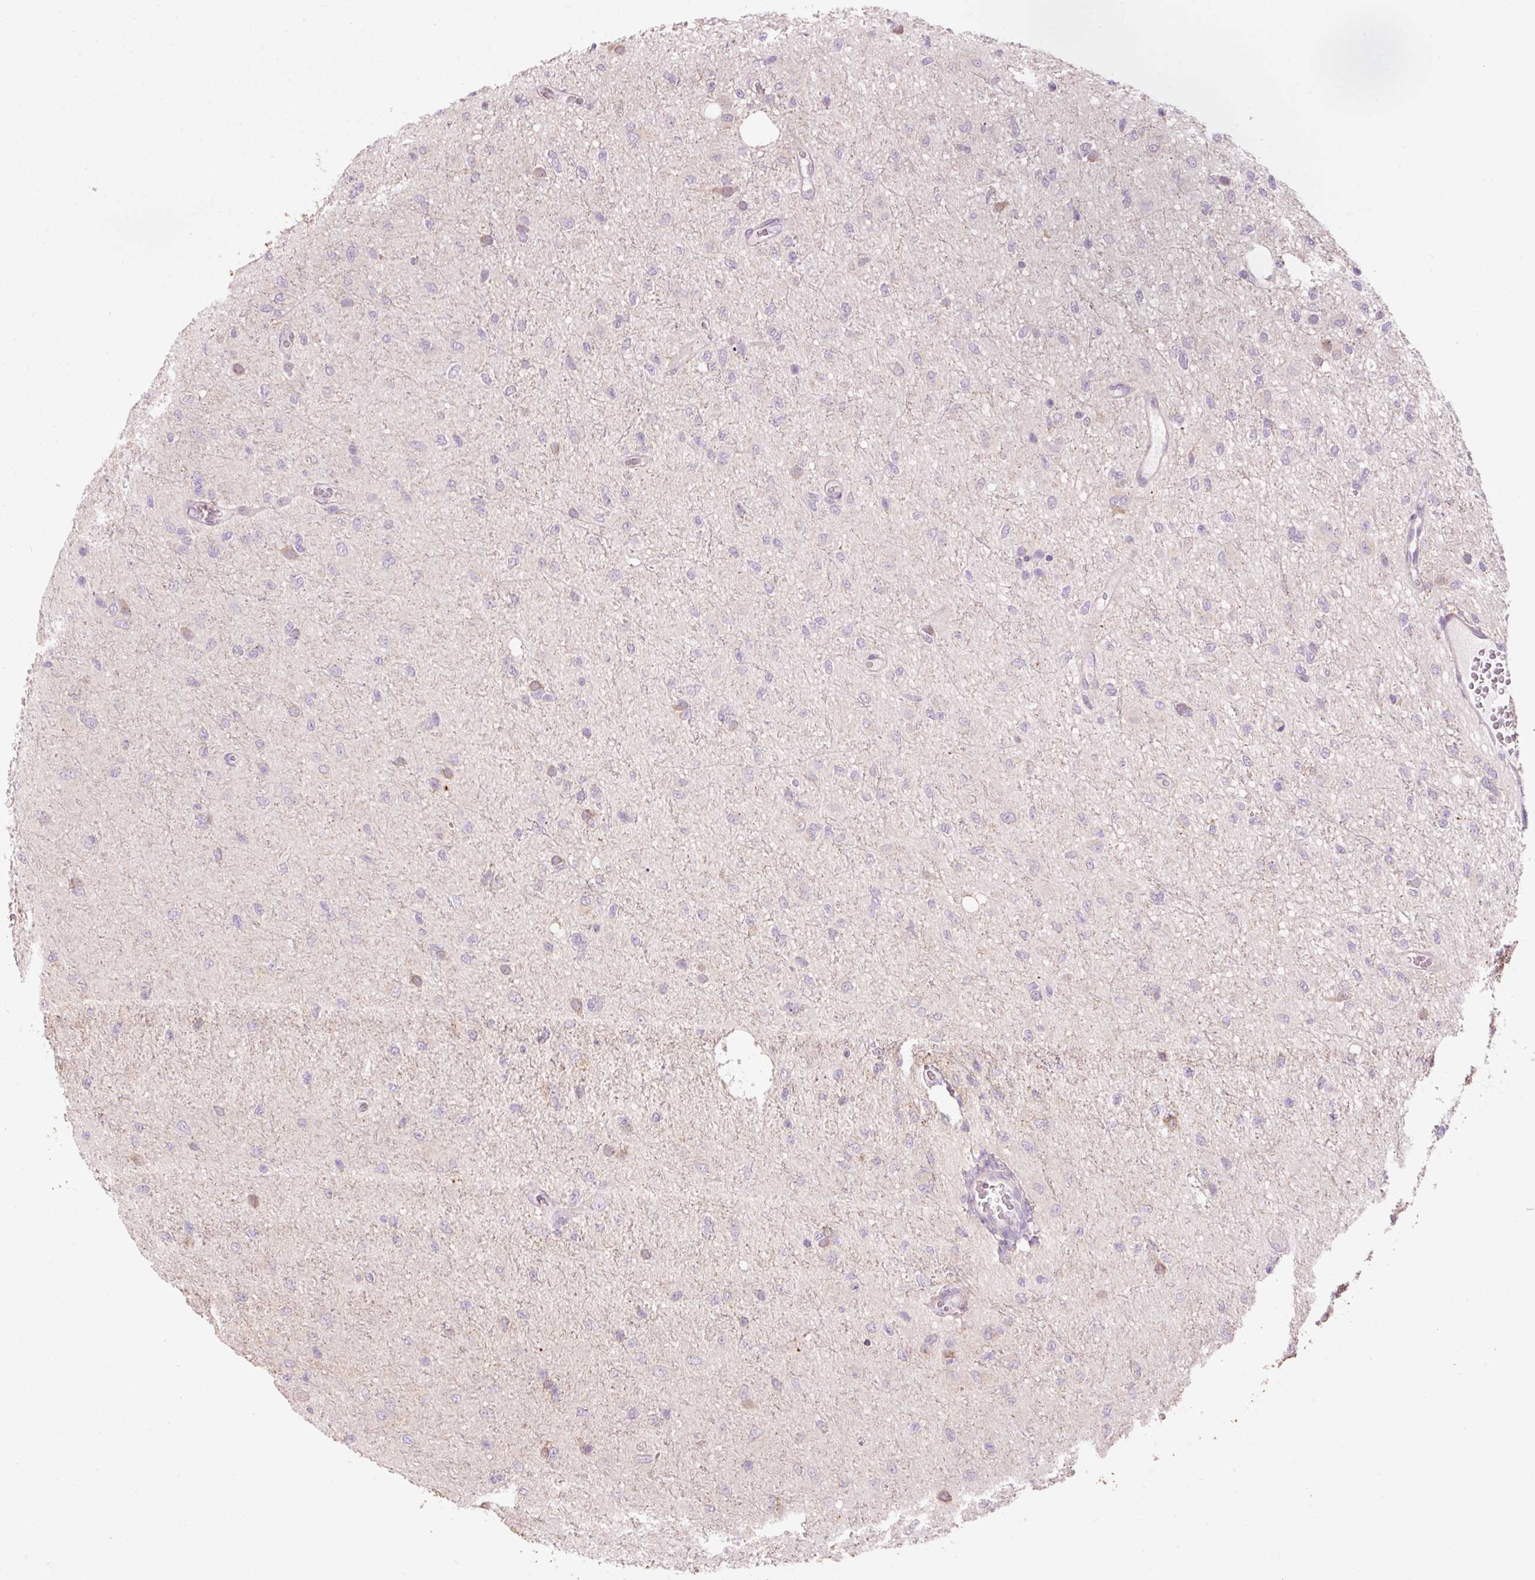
{"staining": {"intensity": "negative", "quantity": "none", "location": "none"}, "tissue": "glioma", "cell_type": "Tumor cells", "image_type": "cancer", "snomed": [{"axis": "morphology", "description": "Glioma, malignant, Low grade"}, {"axis": "topography", "description": "Cerebellum"}], "caption": "Human glioma stained for a protein using IHC exhibits no positivity in tumor cells.", "gene": "PRDX5", "patient": {"sex": "female", "age": 5}}